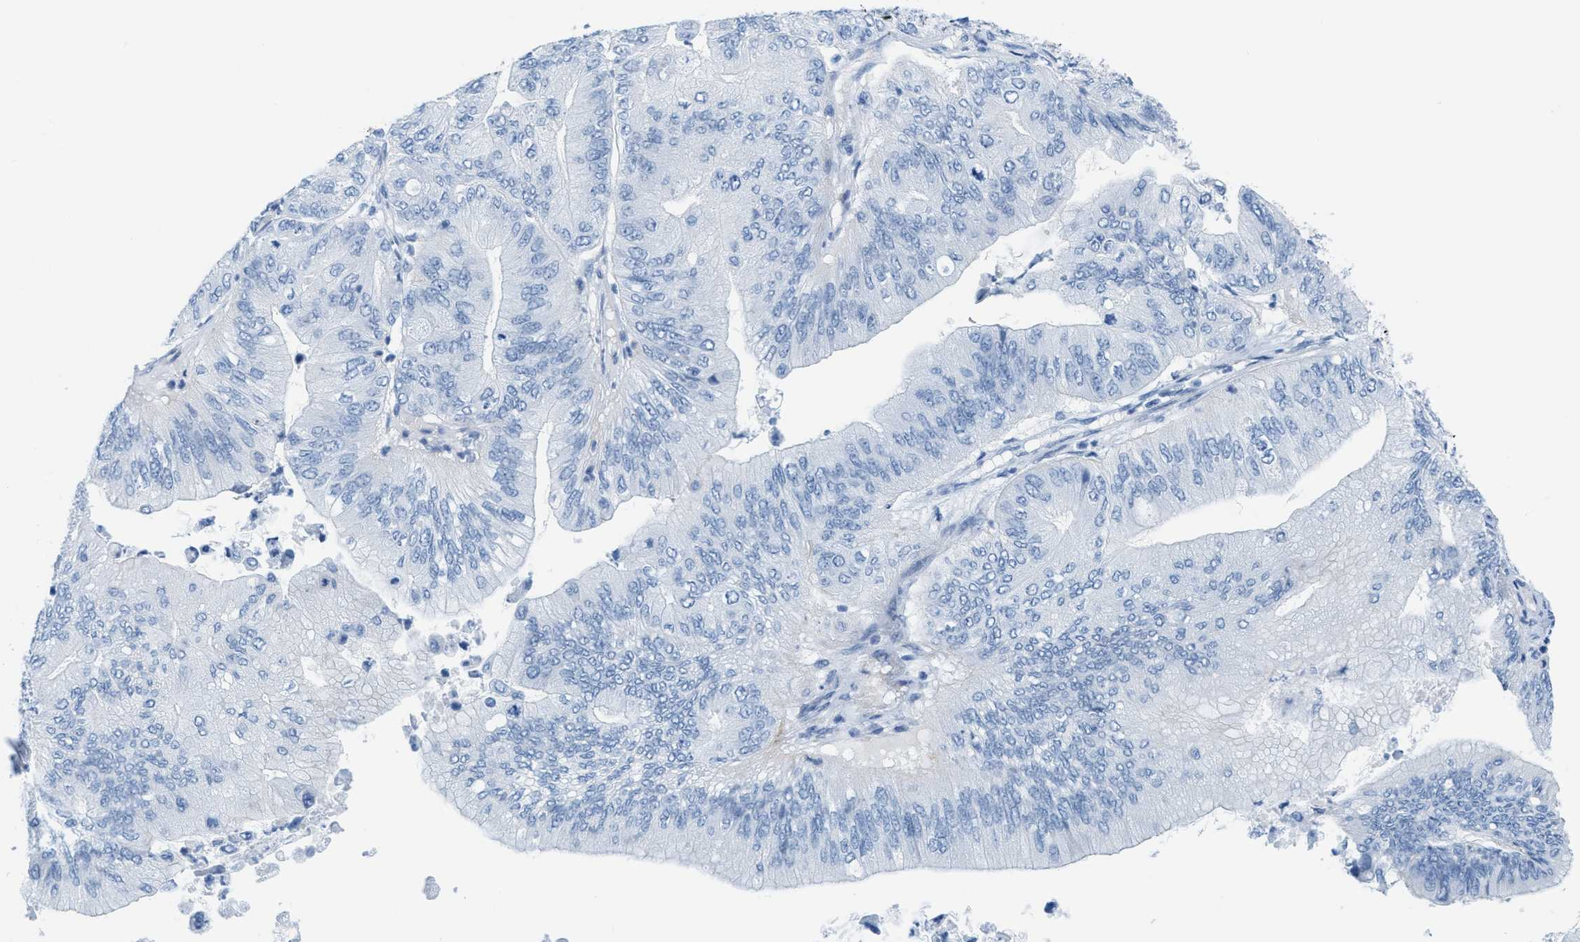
{"staining": {"intensity": "negative", "quantity": "none", "location": "none"}, "tissue": "ovarian cancer", "cell_type": "Tumor cells", "image_type": "cancer", "snomed": [{"axis": "morphology", "description": "Cystadenocarcinoma, mucinous, NOS"}, {"axis": "topography", "description": "Ovary"}], "caption": "Immunohistochemical staining of human mucinous cystadenocarcinoma (ovarian) demonstrates no significant staining in tumor cells. (DAB immunohistochemistry visualized using brightfield microscopy, high magnification).", "gene": "SLC12A1", "patient": {"sex": "female", "age": 61}}